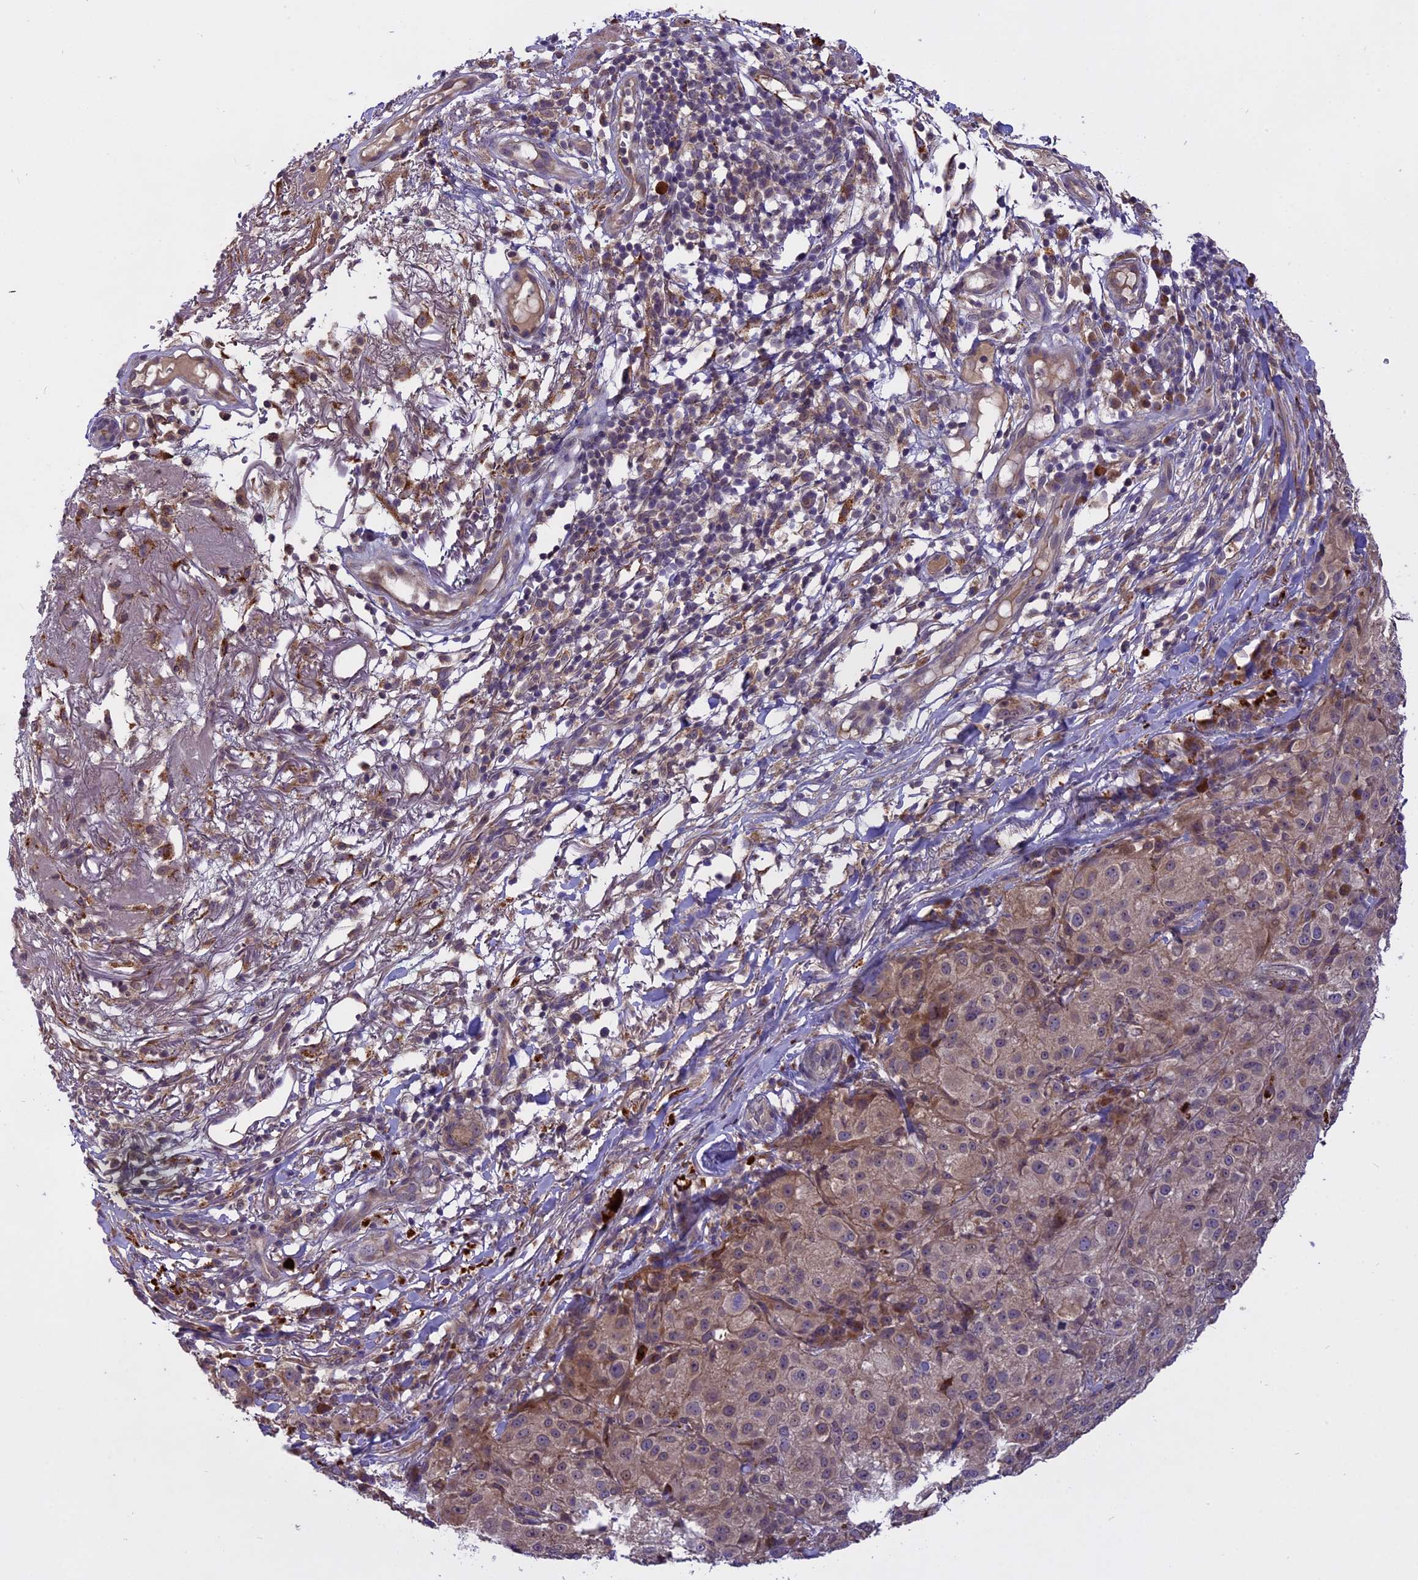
{"staining": {"intensity": "weak", "quantity": "25%-75%", "location": "cytoplasmic/membranous"}, "tissue": "melanoma", "cell_type": "Tumor cells", "image_type": "cancer", "snomed": [{"axis": "morphology", "description": "Necrosis, NOS"}, {"axis": "morphology", "description": "Malignant melanoma, NOS"}, {"axis": "topography", "description": "Skin"}], "caption": "Malignant melanoma was stained to show a protein in brown. There is low levels of weak cytoplasmic/membranous expression in about 25%-75% of tumor cells.", "gene": "MEMO1", "patient": {"sex": "female", "age": 87}}